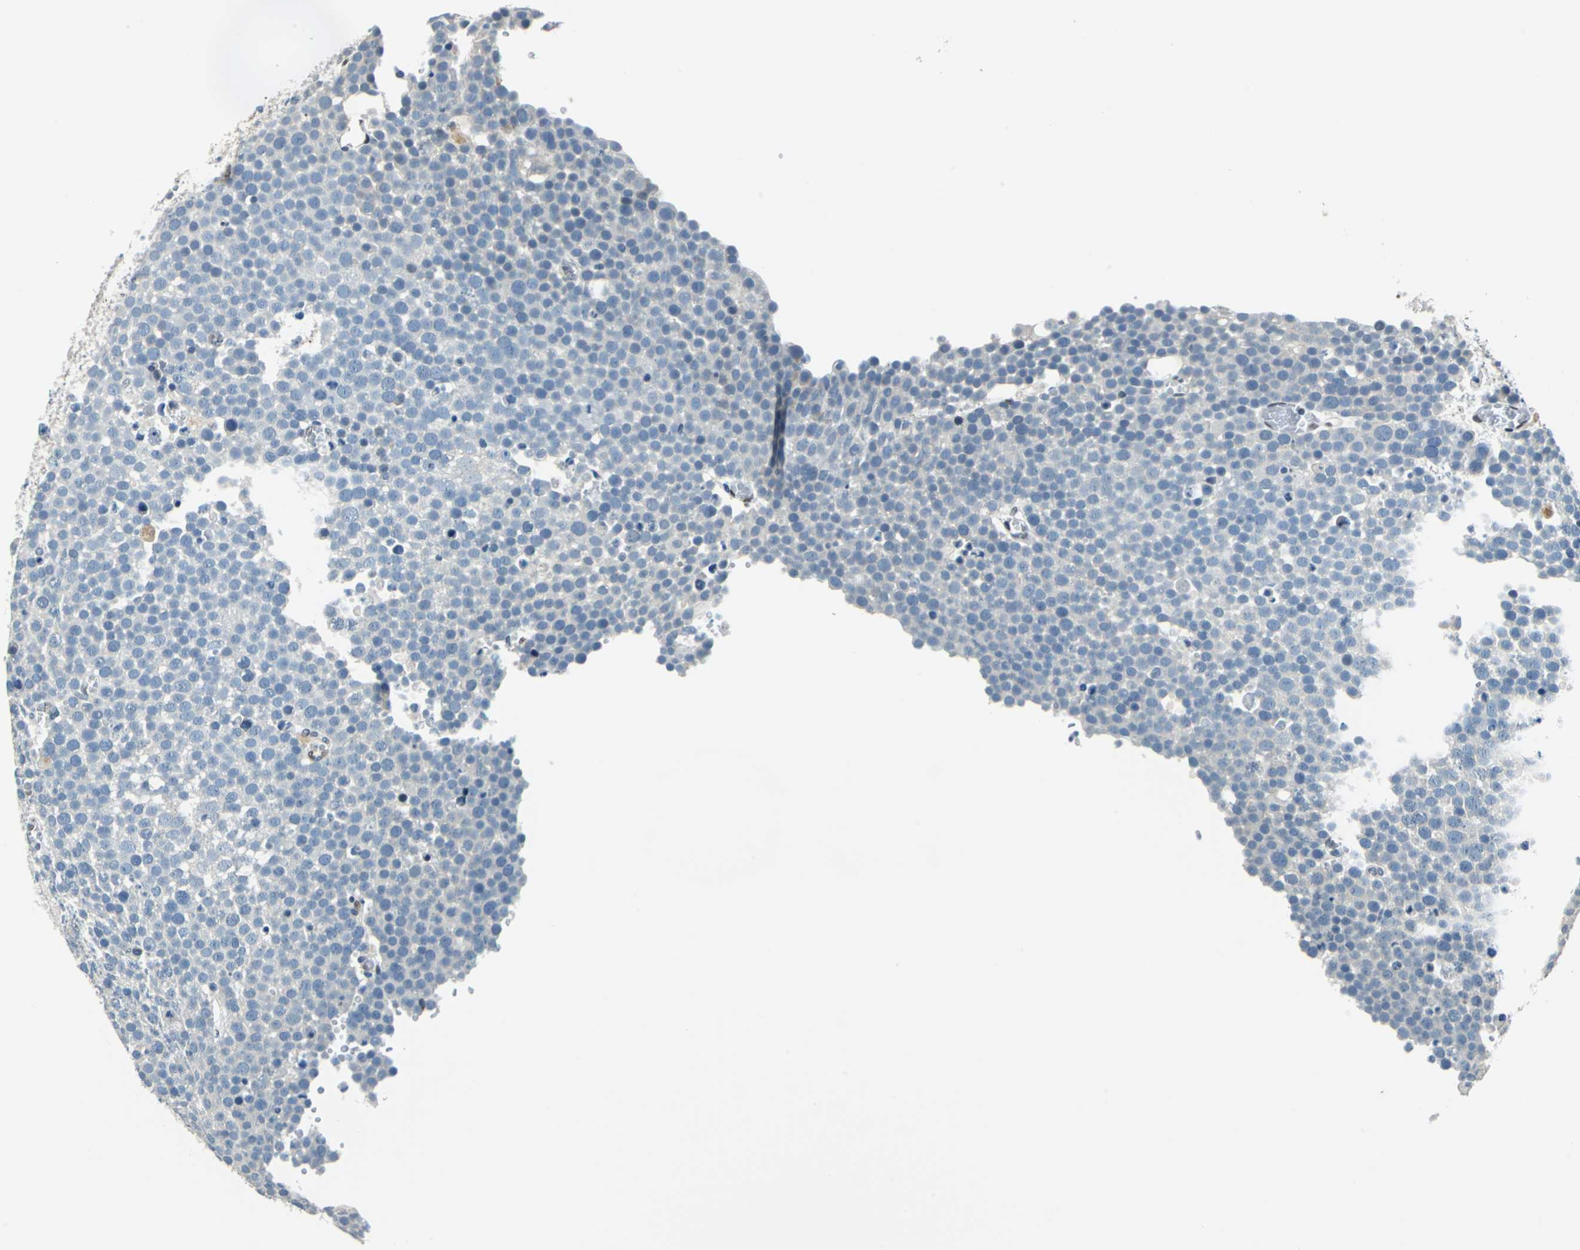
{"staining": {"intensity": "negative", "quantity": "none", "location": "none"}, "tissue": "testis cancer", "cell_type": "Tumor cells", "image_type": "cancer", "snomed": [{"axis": "morphology", "description": "Seminoma, NOS"}, {"axis": "topography", "description": "Testis"}], "caption": "Human testis cancer stained for a protein using immunohistochemistry (IHC) displays no positivity in tumor cells.", "gene": "HCFC2", "patient": {"sex": "male", "age": 71}}